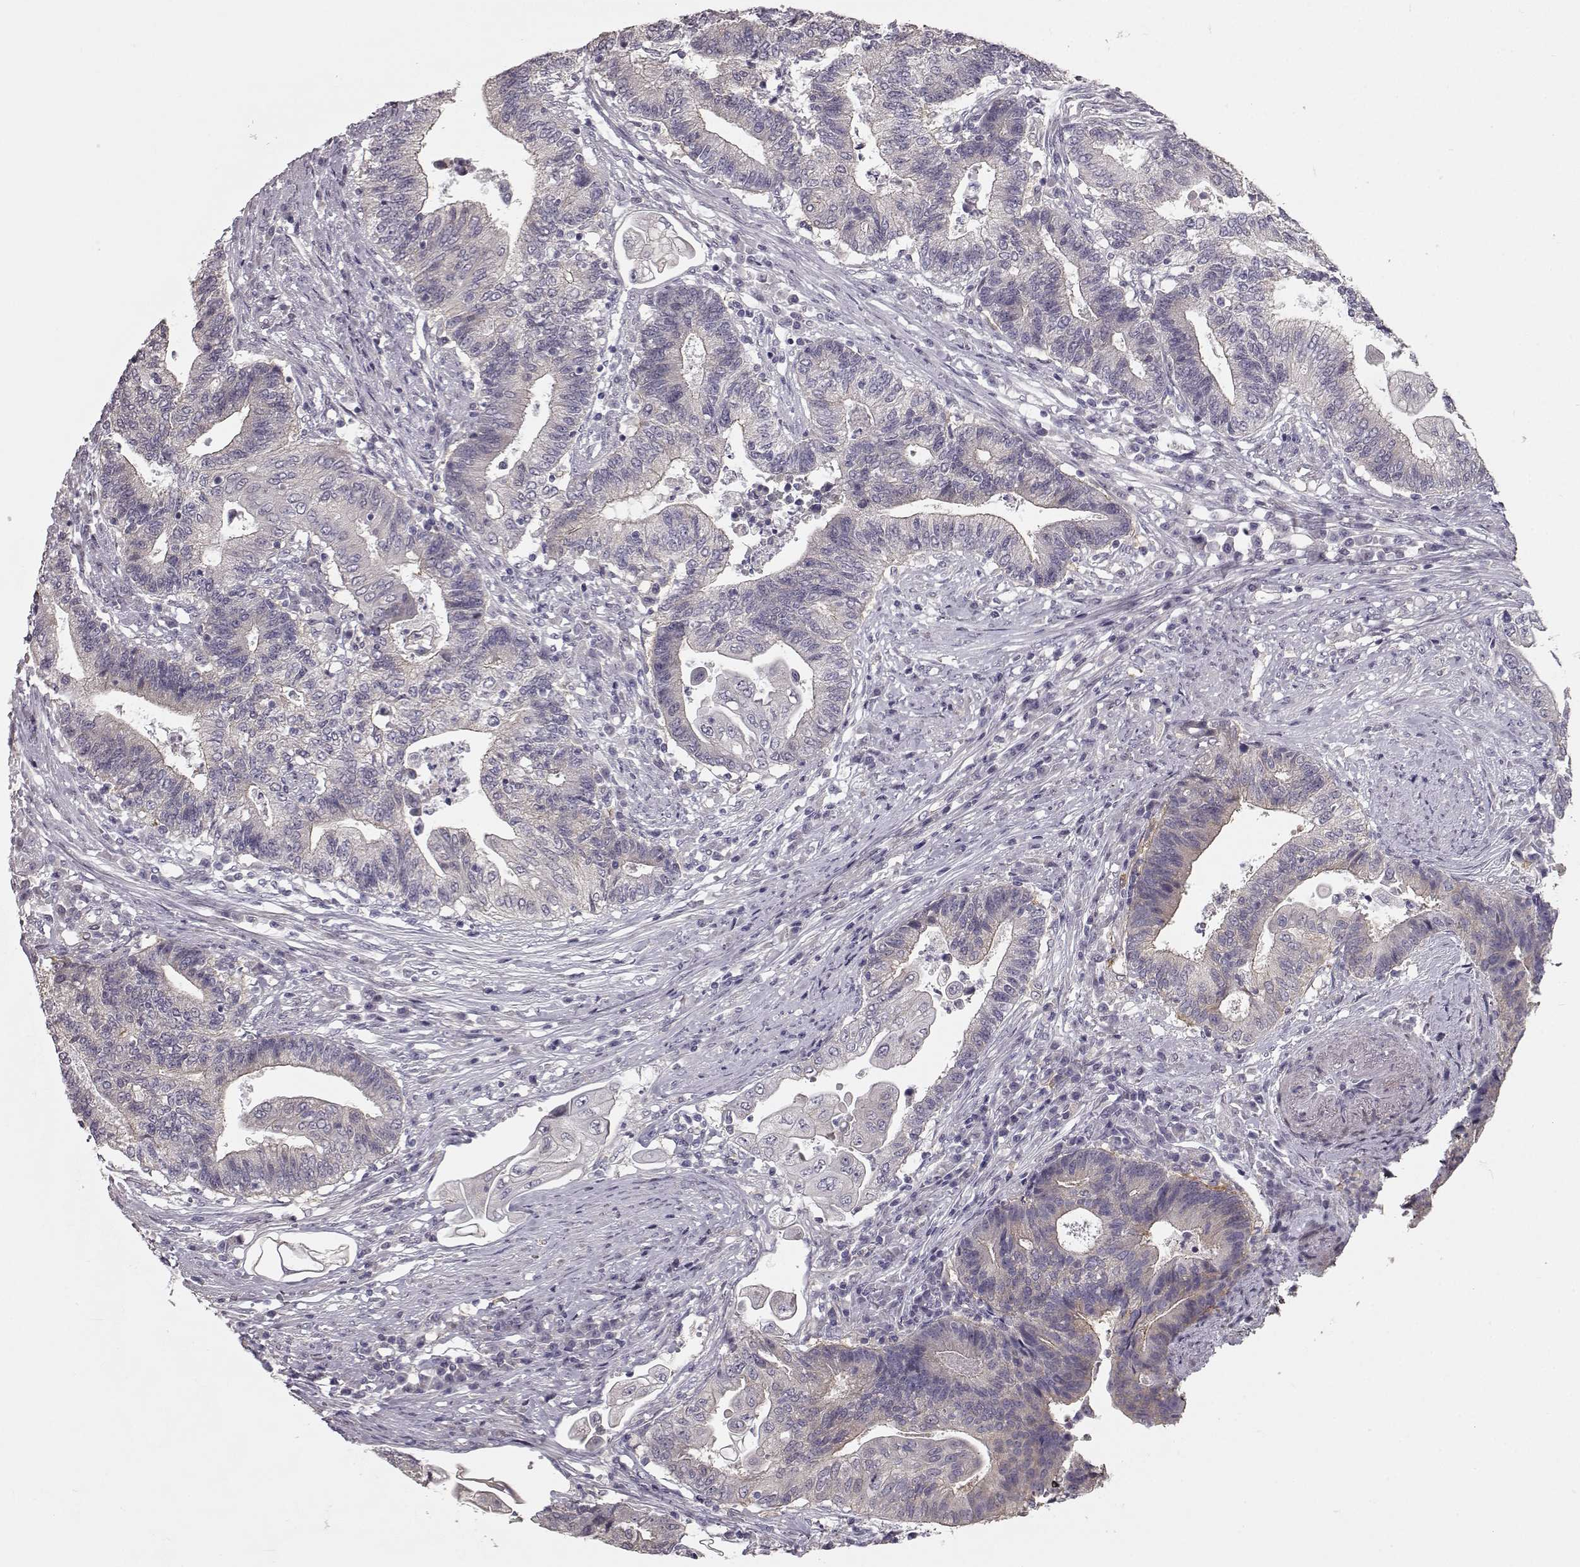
{"staining": {"intensity": "negative", "quantity": "none", "location": "none"}, "tissue": "endometrial cancer", "cell_type": "Tumor cells", "image_type": "cancer", "snomed": [{"axis": "morphology", "description": "Adenocarcinoma, NOS"}, {"axis": "topography", "description": "Uterus"}, {"axis": "topography", "description": "Endometrium"}], "caption": "Tumor cells are negative for brown protein staining in endometrial cancer (adenocarcinoma).", "gene": "GPR50", "patient": {"sex": "female", "age": 54}}